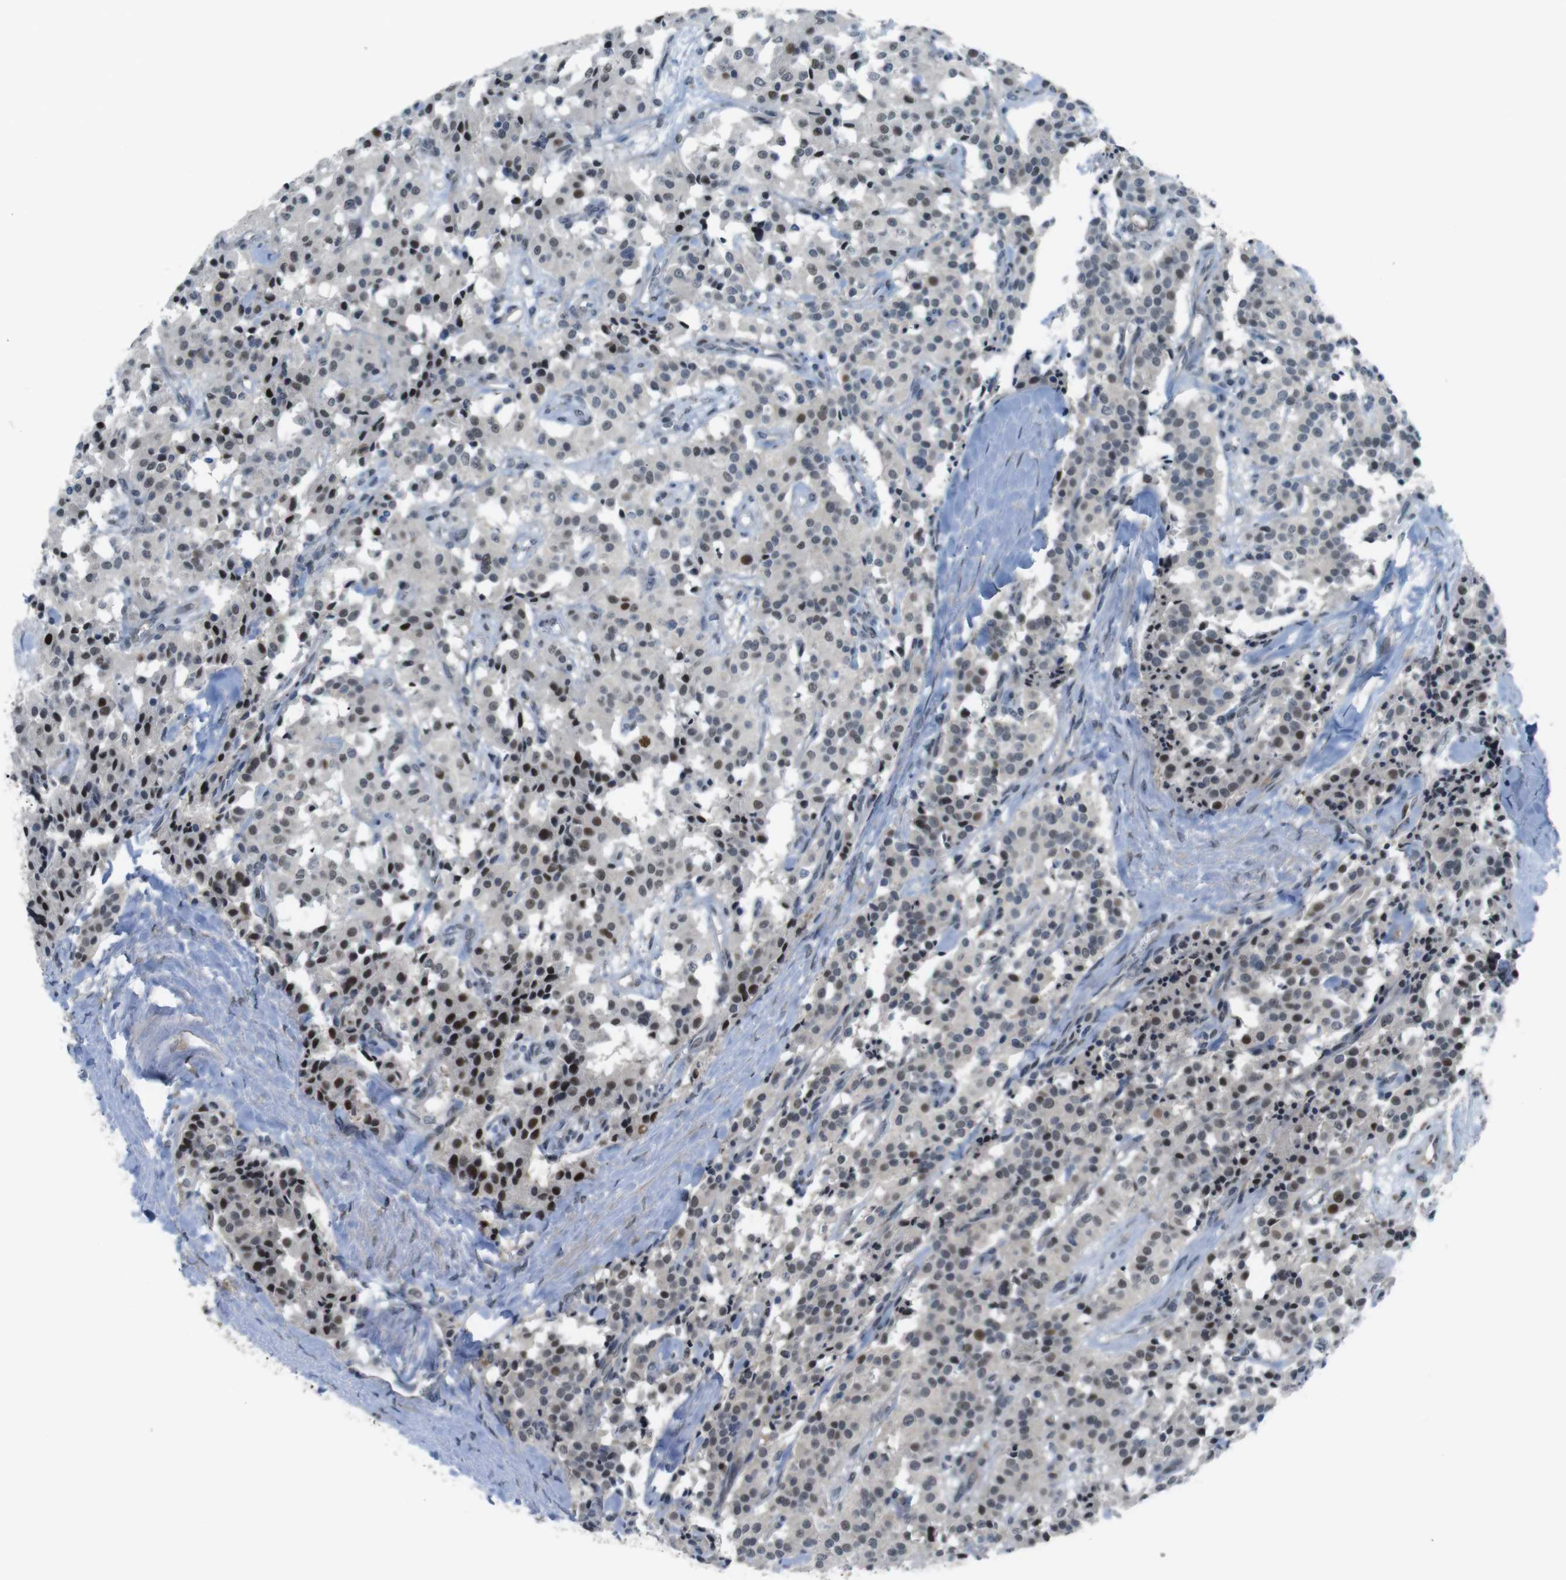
{"staining": {"intensity": "moderate", "quantity": "25%-75%", "location": "nuclear"}, "tissue": "carcinoid", "cell_type": "Tumor cells", "image_type": "cancer", "snomed": [{"axis": "morphology", "description": "Carcinoid, malignant, NOS"}, {"axis": "topography", "description": "Lung"}], "caption": "Moderate nuclear positivity for a protein is seen in approximately 25%-75% of tumor cells of malignant carcinoid using immunohistochemistry (IHC).", "gene": "SMCO2", "patient": {"sex": "male", "age": 30}}